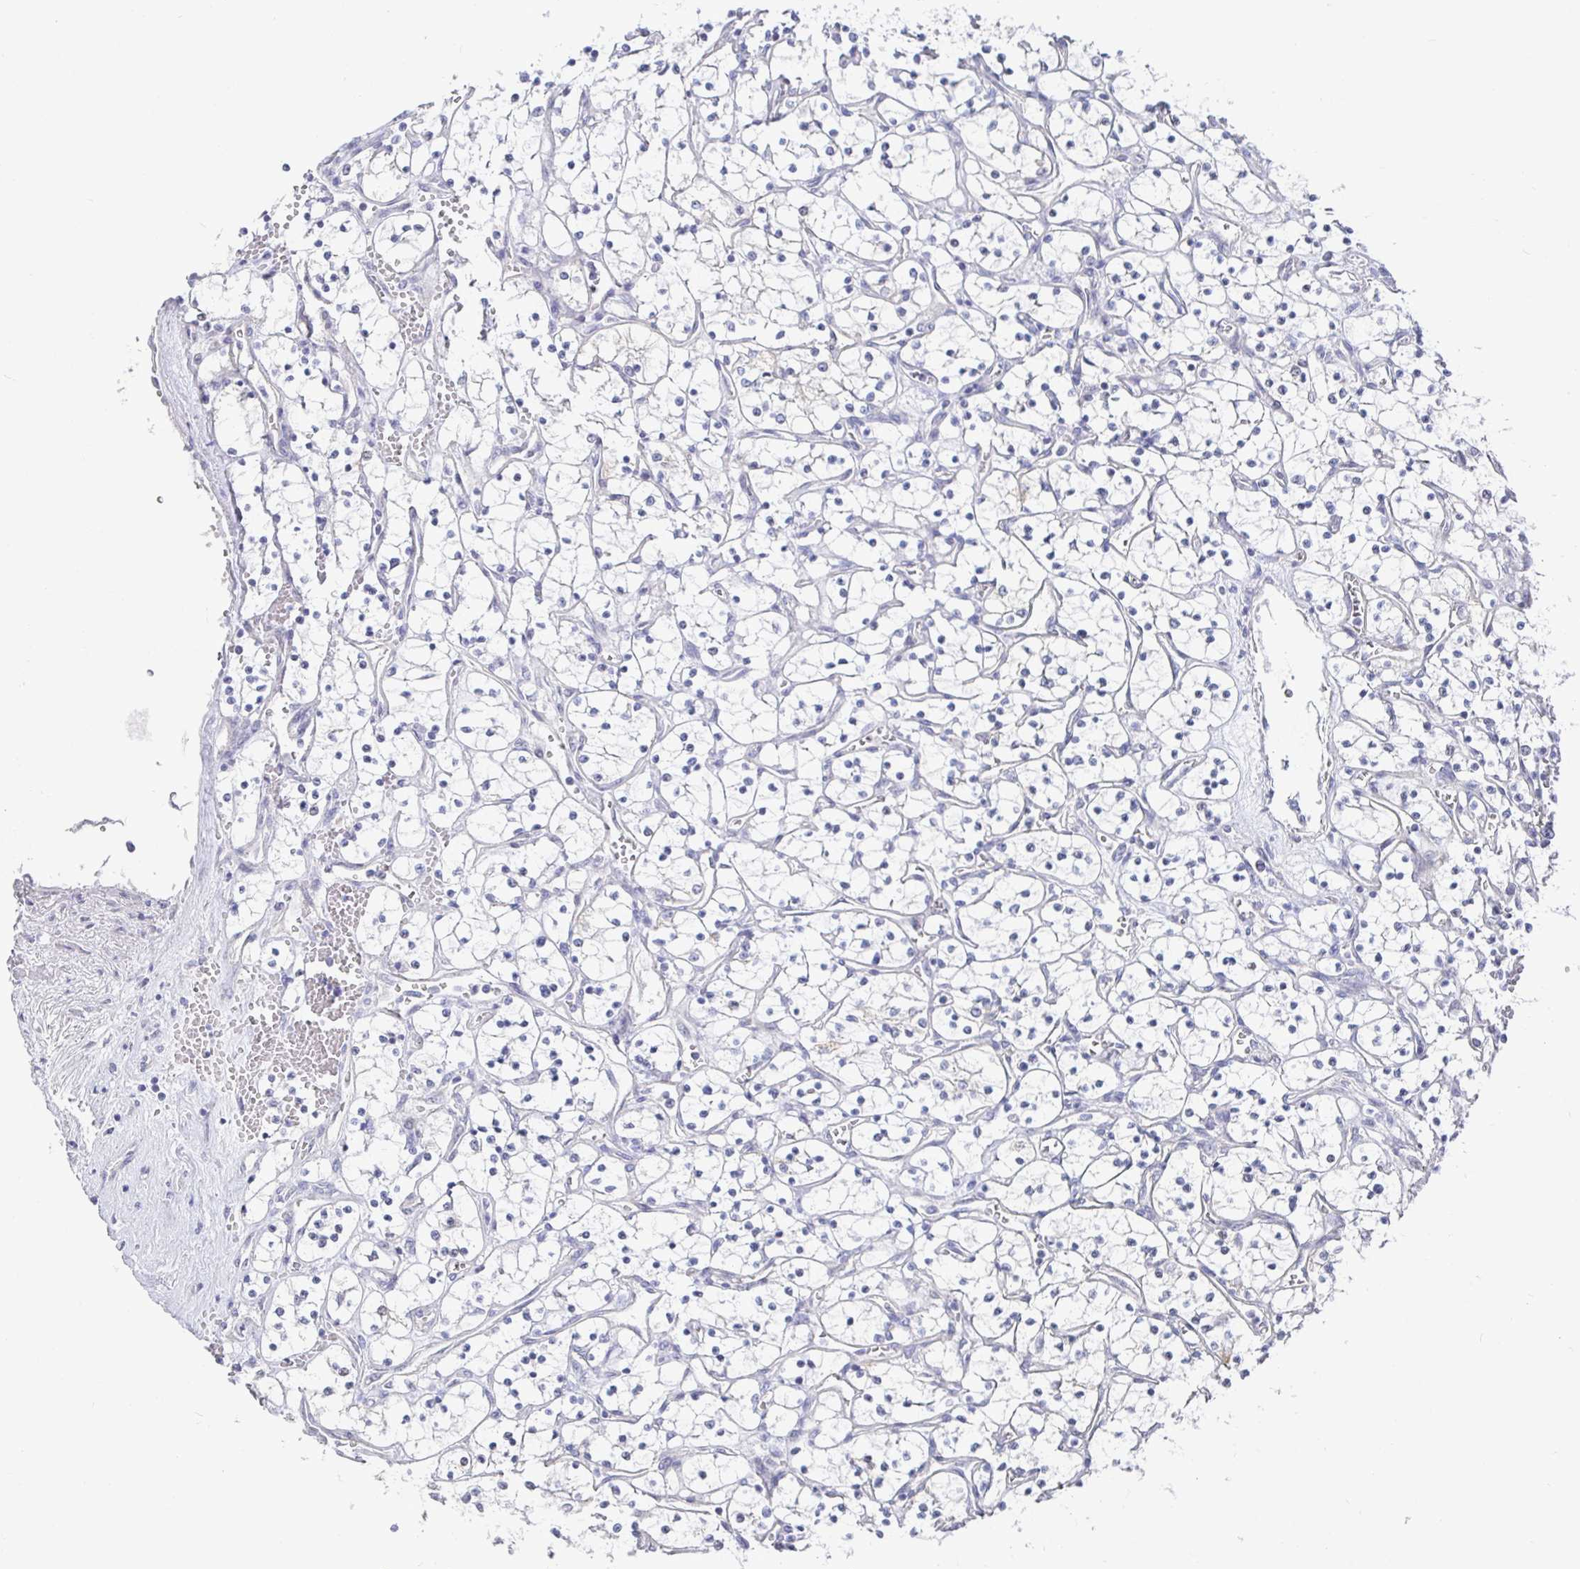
{"staining": {"intensity": "negative", "quantity": "none", "location": "none"}, "tissue": "renal cancer", "cell_type": "Tumor cells", "image_type": "cancer", "snomed": [{"axis": "morphology", "description": "Adenocarcinoma, NOS"}, {"axis": "topography", "description": "Kidney"}], "caption": "Image shows no significant protein positivity in tumor cells of adenocarcinoma (renal).", "gene": "CIT", "patient": {"sex": "female", "age": 69}}